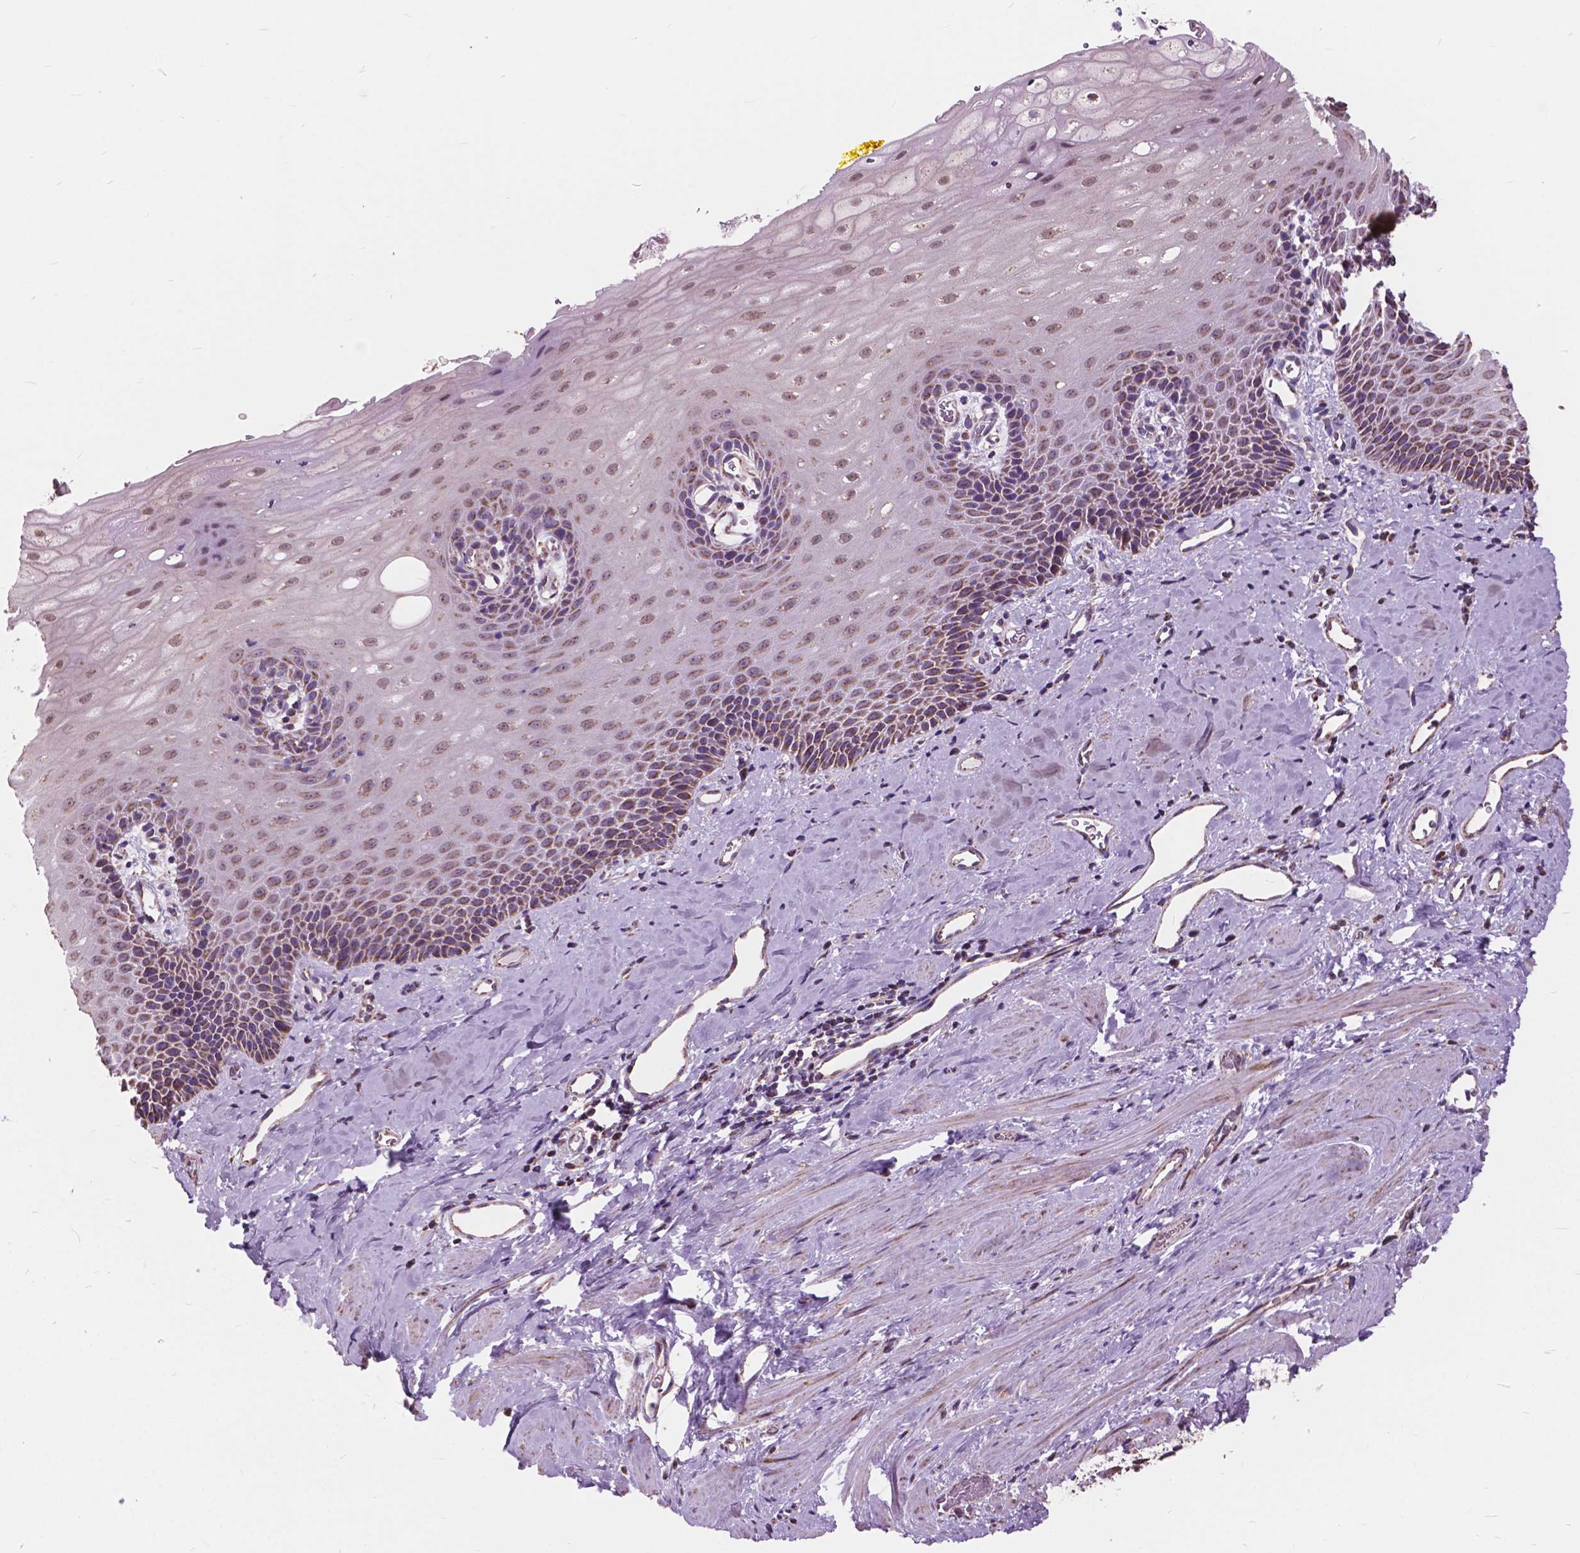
{"staining": {"intensity": "moderate", "quantity": ">75%", "location": "cytoplasmic/membranous,nuclear"}, "tissue": "esophagus", "cell_type": "Squamous epithelial cells", "image_type": "normal", "snomed": [{"axis": "morphology", "description": "Normal tissue, NOS"}, {"axis": "topography", "description": "Esophagus"}], "caption": "Esophagus stained with DAB immunohistochemistry (IHC) exhibits medium levels of moderate cytoplasmic/membranous,nuclear positivity in about >75% of squamous epithelial cells.", "gene": "SCOC", "patient": {"sex": "male", "age": 64}}